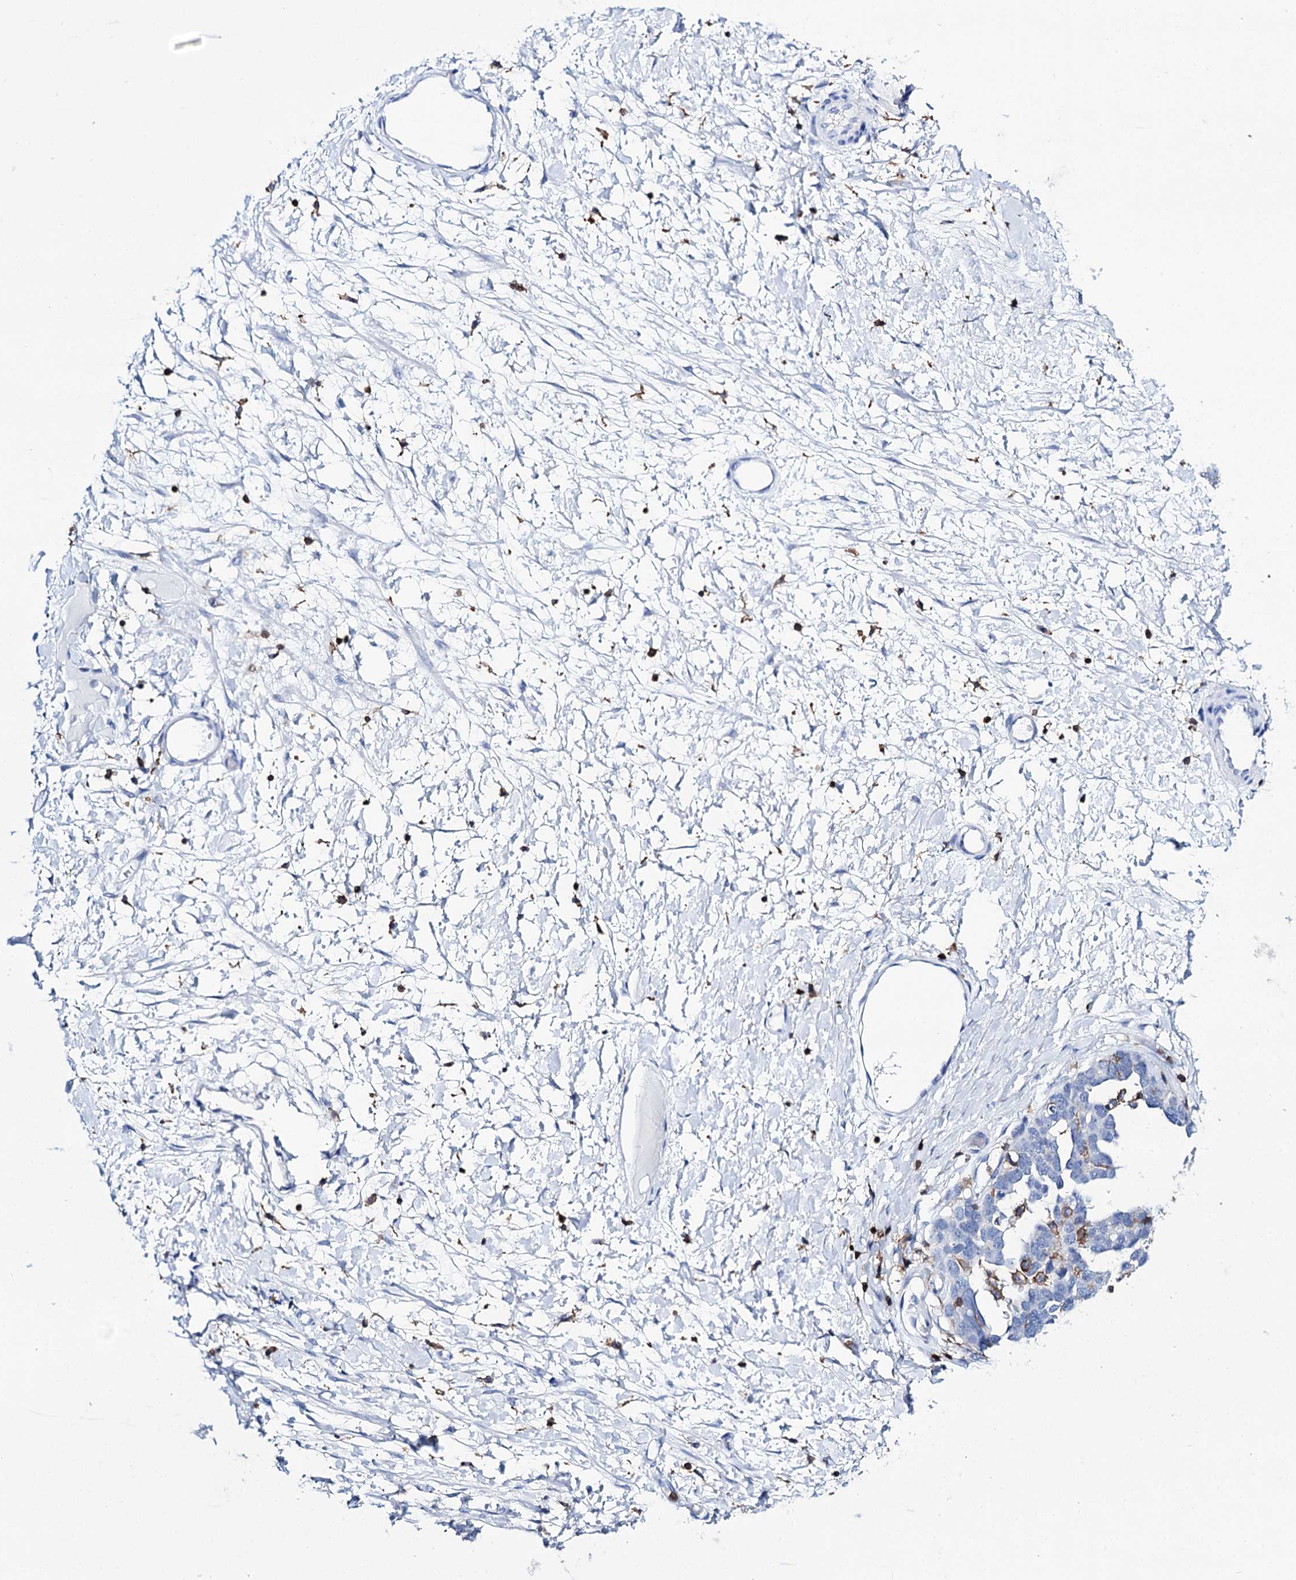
{"staining": {"intensity": "negative", "quantity": "none", "location": "none"}, "tissue": "ovarian cancer", "cell_type": "Tumor cells", "image_type": "cancer", "snomed": [{"axis": "morphology", "description": "Cystadenocarcinoma, serous, NOS"}, {"axis": "topography", "description": "Ovary"}], "caption": "DAB immunohistochemical staining of human ovarian cancer (serous cystadenocarcinoma) demonstrates no significant positivity in tumor cells.", "gene": "DEF6", "patient": {"sex": "female", "age": 54}}